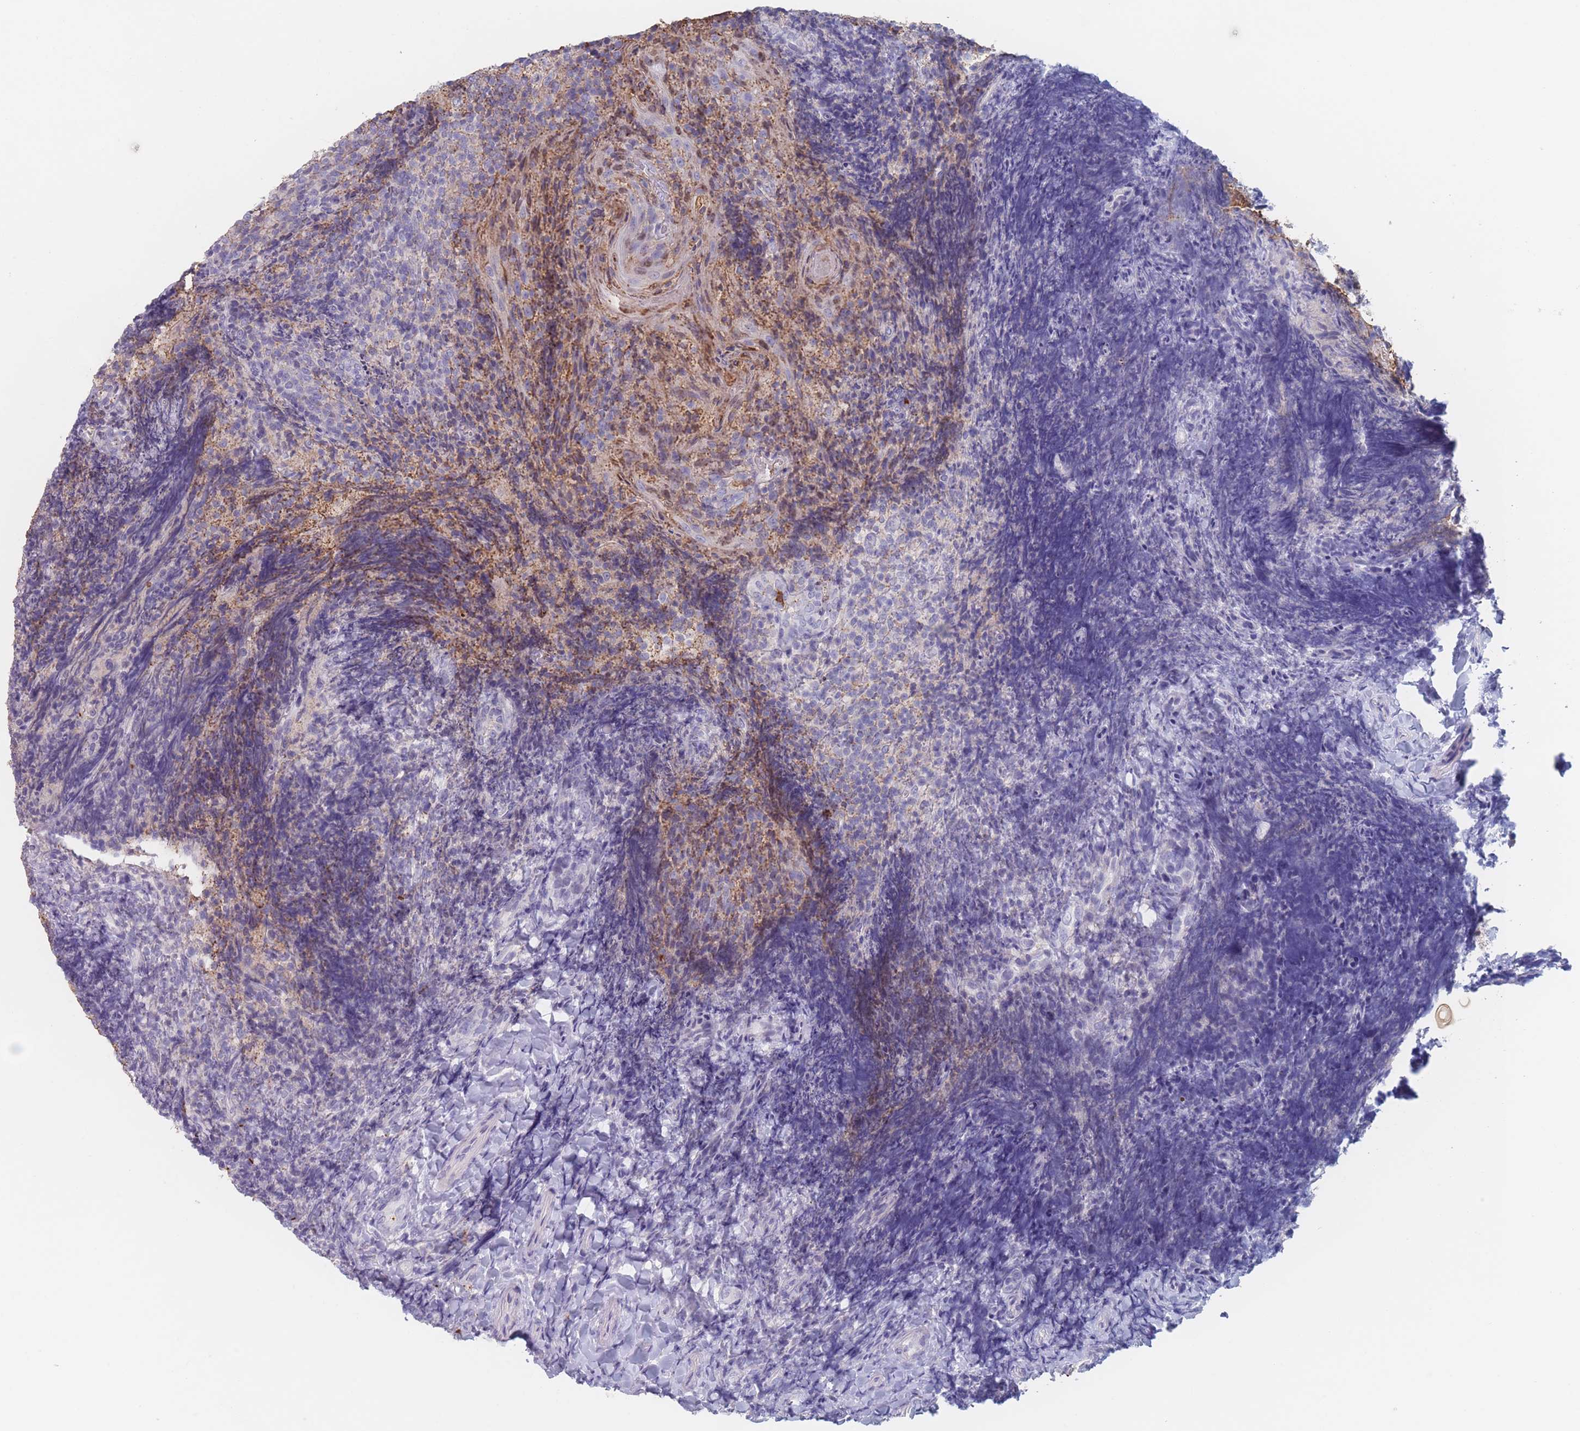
{"staining": {"intensity": "negative", "quantity": "none", "location": "none"}, "tissue": "tonsil", "cell_type": "Germinal center cells", "image_type": "normal", "snomed": [{"axis": "morphology", "description": "Normal tissue, NOS"}, {"axis": "topography", "description": "Tonsil"}], "caption": "This is a micrograph of immunohistochemistry staining of unremarkable tonsil, which shows no expression in germinal center cells. (Stains: DAB immunohistochemistry (IHC) with hematoxylin counter stain, Microscopy: brightfield microscopy at high magnification).", "gene": "ATP1A3", "patient": {"sex": "female", "age": 10}}